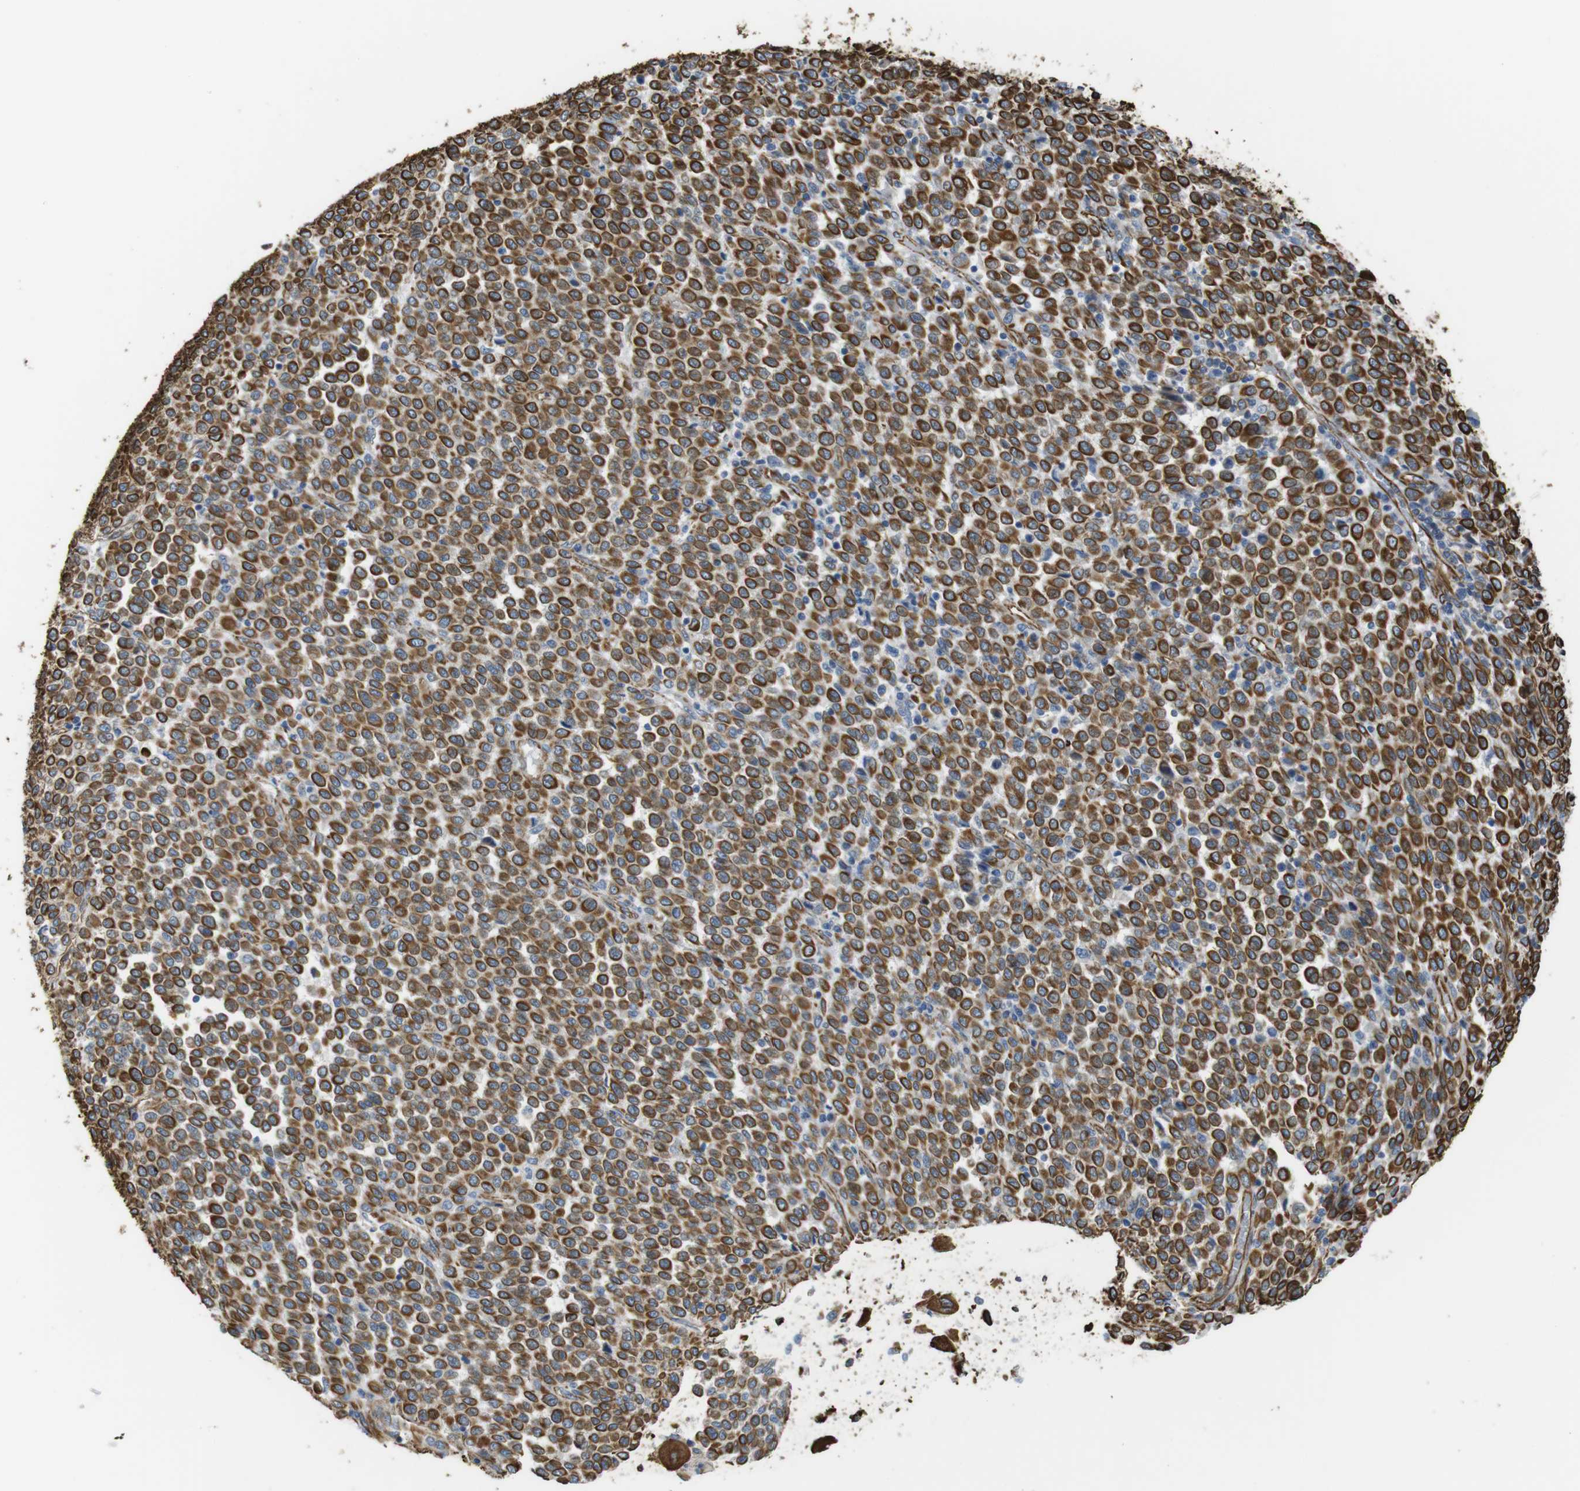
{"staining": {"intensity": "moderate", "quantity": ">75%", "location": "cytoplasmic/membranous"}, "tissue": "melanoma", "cell_type": "Tumor cells", "image_type": "cancer", "snomed": [{"axis": "morphology", "description": "Malignant melanoma, Metastatic site"}, {"axis": "topography", "description": "Pancreas"}], "caption": "Tumor cells display moderate cytoplasmic/membranous staining in approximately >75% of cells in malignant melanoma (metastatic site).", "gene": "RALGPS1", "patient": {"sex": "female", "age": 30}}